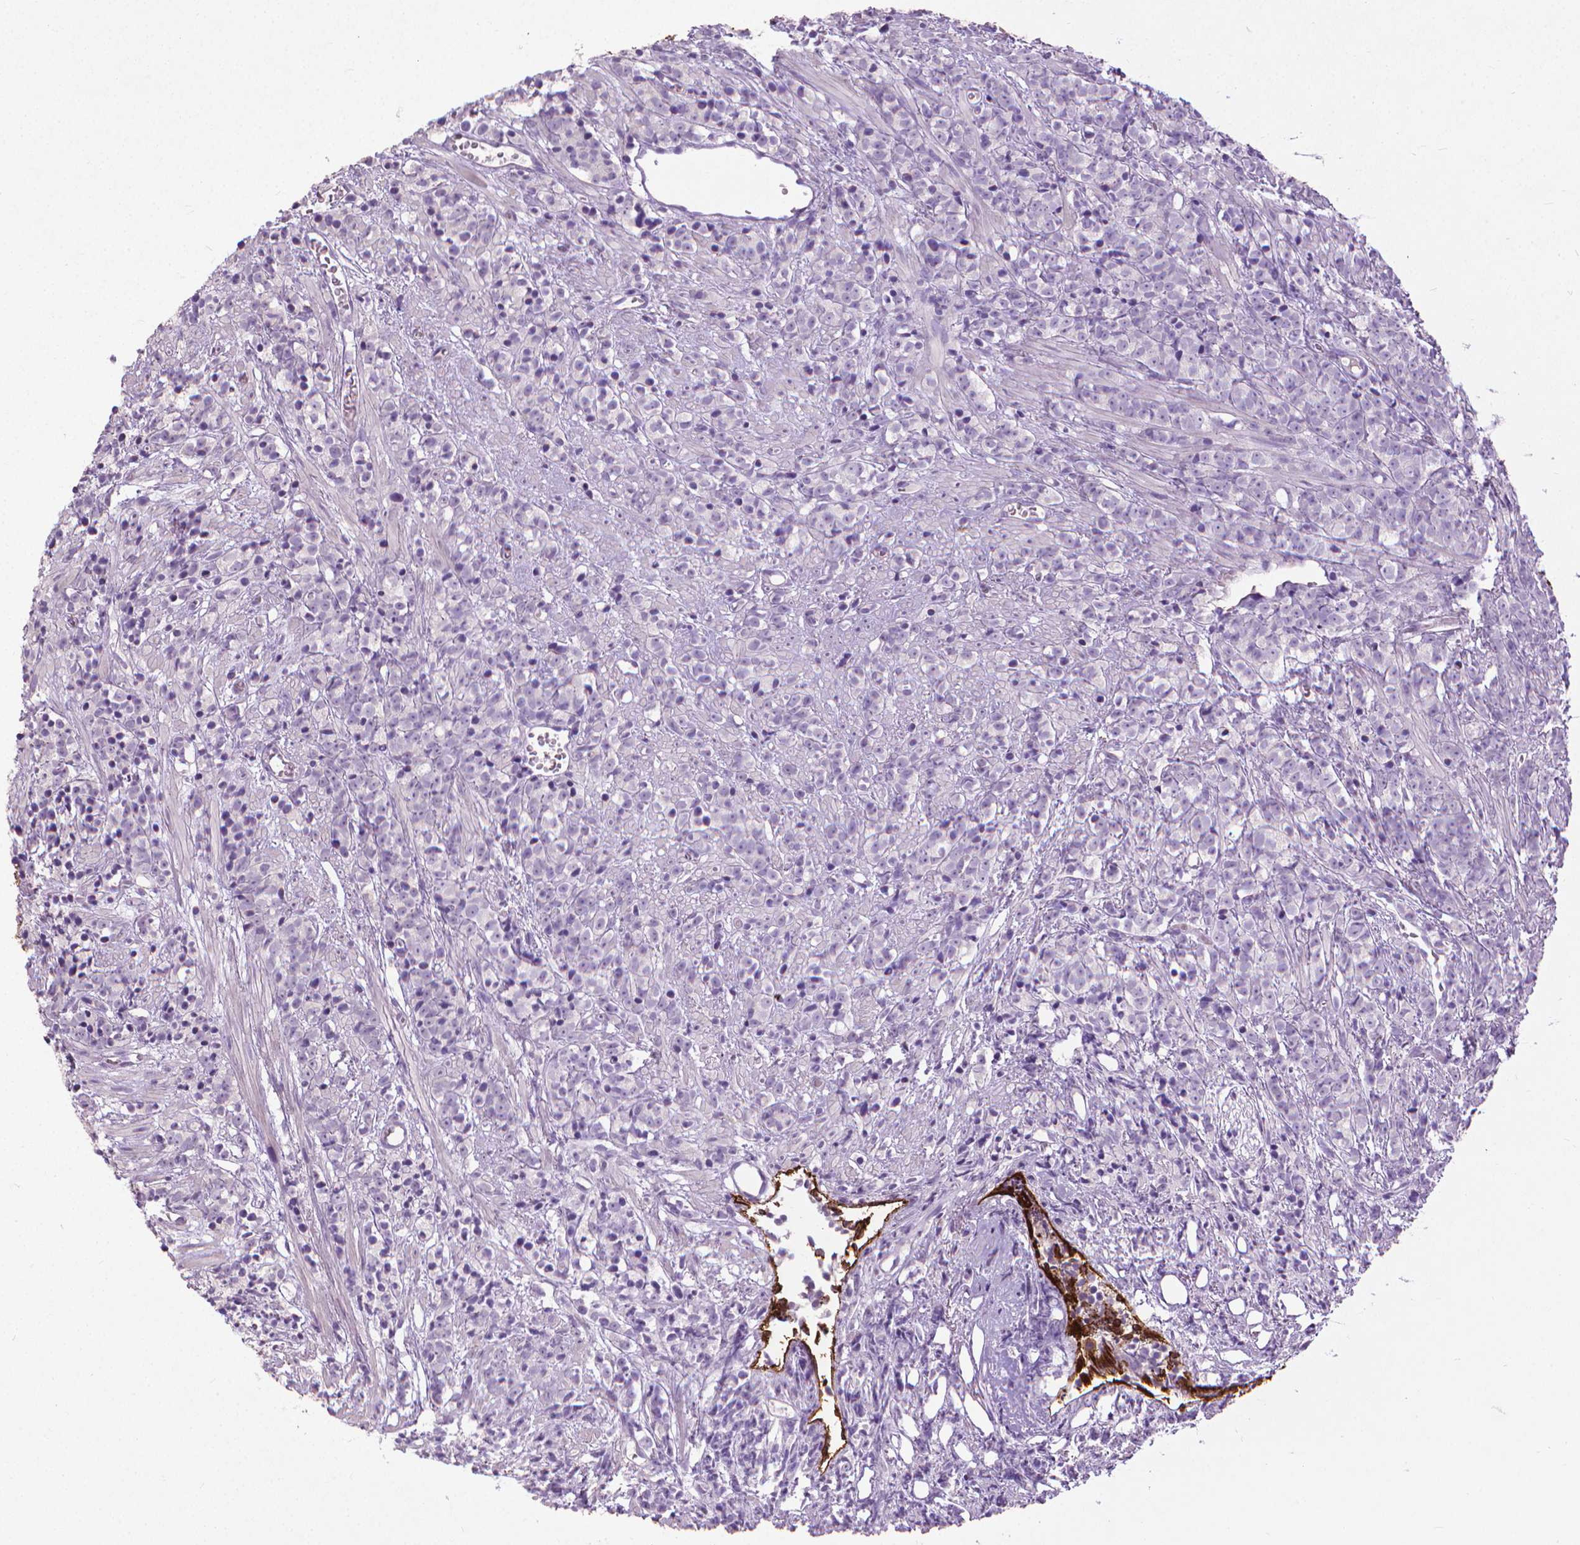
{"staining": {"intensity": "negative", "quantity": "none", "location": "none"}, "tissue": "prostate cancer", "cell_type": "Tumor cells", "image_type": "cancer", "snomed": [{"axis": "morphology", "description": "Adenocarcinoma, High grade"}, {"axis": "topography", "description": "Prostate"}], "caption": "An image of high-grade adenocarcinoma (prostate) stained for a protein demonstrates no brown staining in tumor cells.", "gene": "KRT5", "patient": {"sex": "male", "age": 81}}